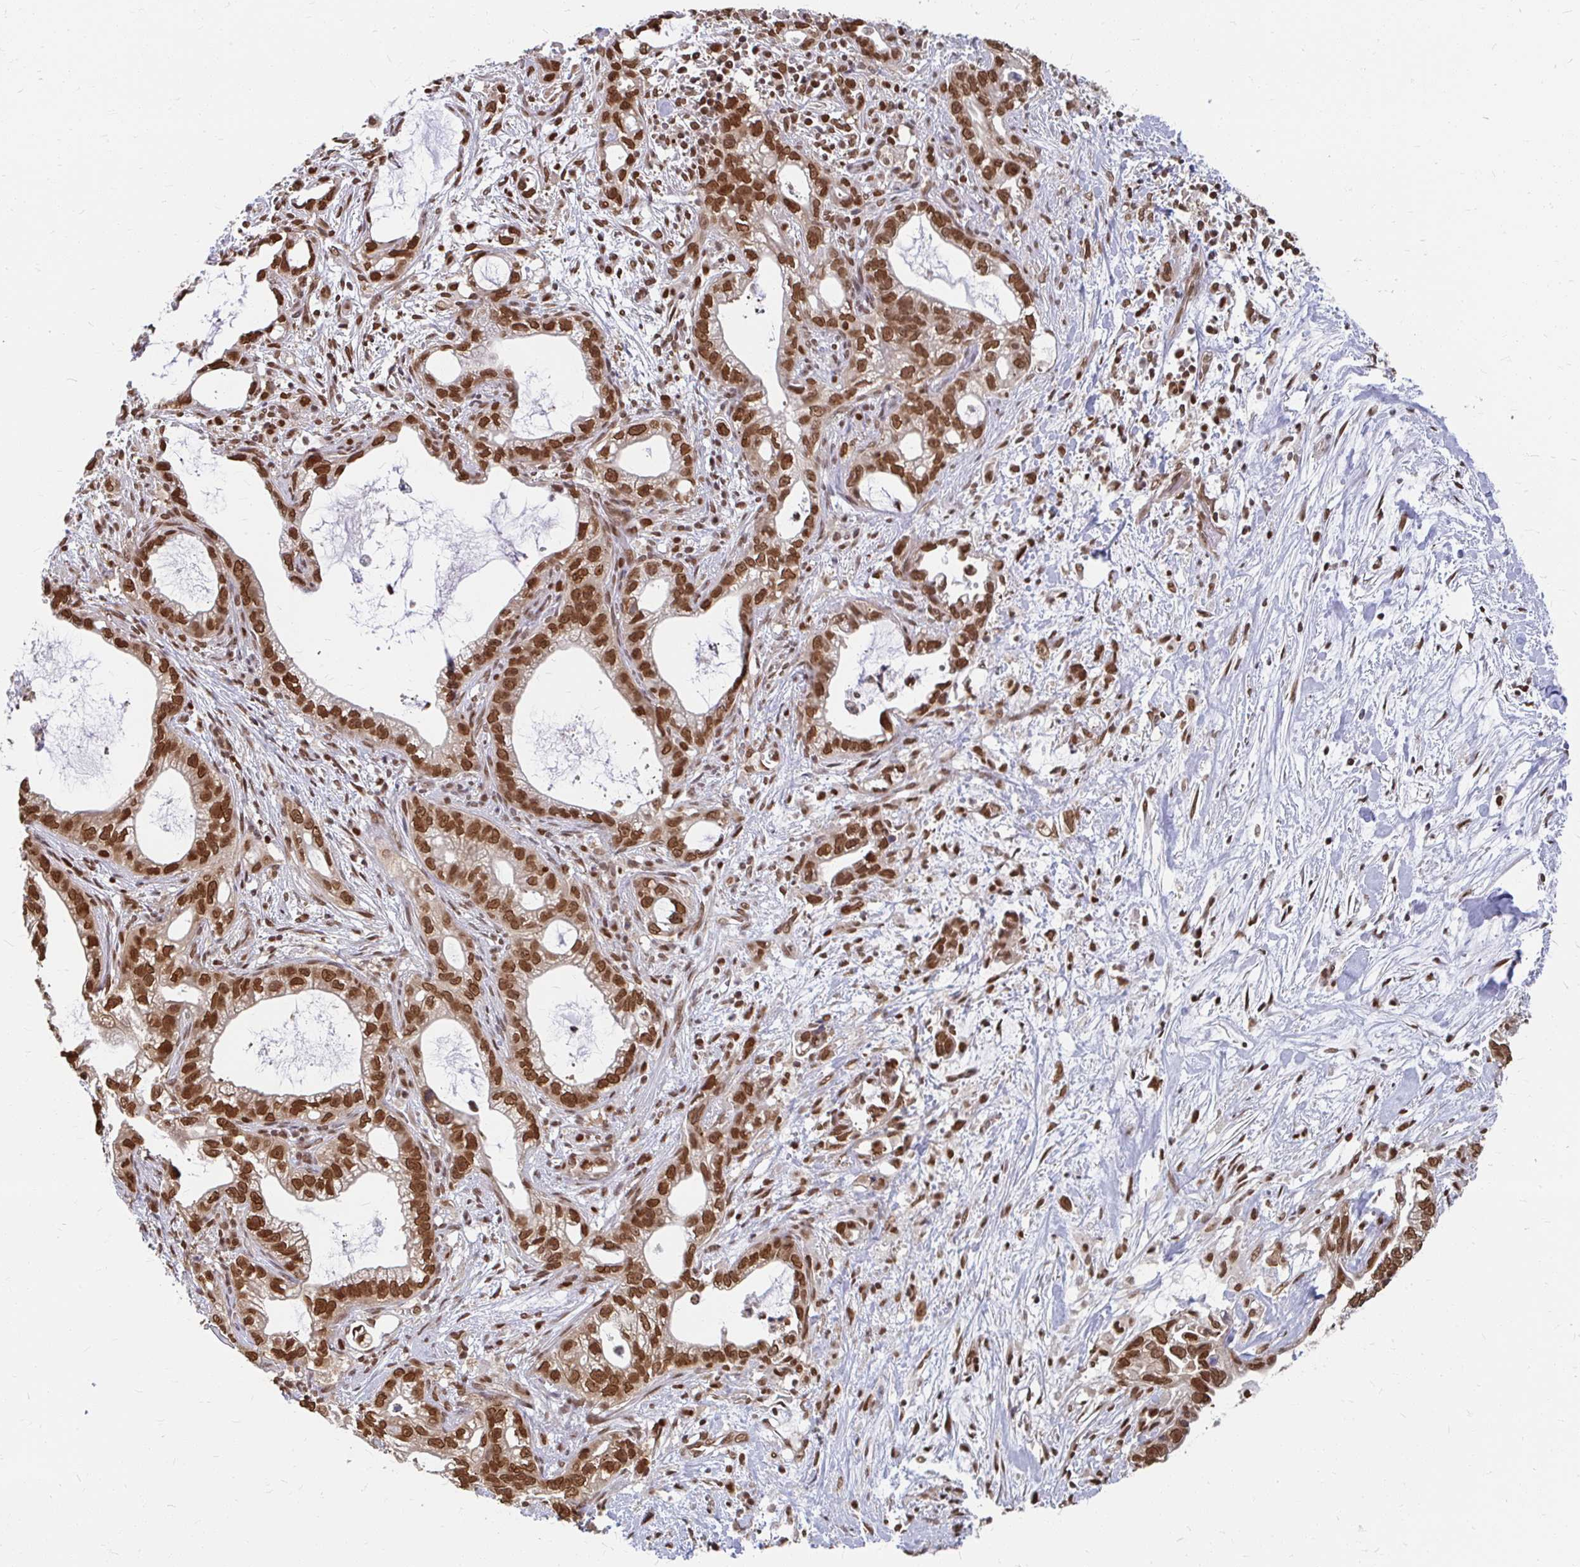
{"staining": {"intensity": "strong", "quantity": ">75%", "location": "cytoplasmic/membranous,nuclear"}, "tissue": "pancreatic cancer", "cell_type": "Tumor cells", "image_type": "cancer", "snomed": [{"axis": "morphology", "description": "Adenocarcinoma, NOS"}, {"axis": "topography", "description": "Pancreas"}], "caption": "Tumor cells exhibit high levels of strong cytoplasmic/membranous and nuclear positivity in approximately >75% of cells in pancreatic cancer (adenocarcinoma).", "gene": "XPO1", "patient": {"sex": "male", "age": 70}}